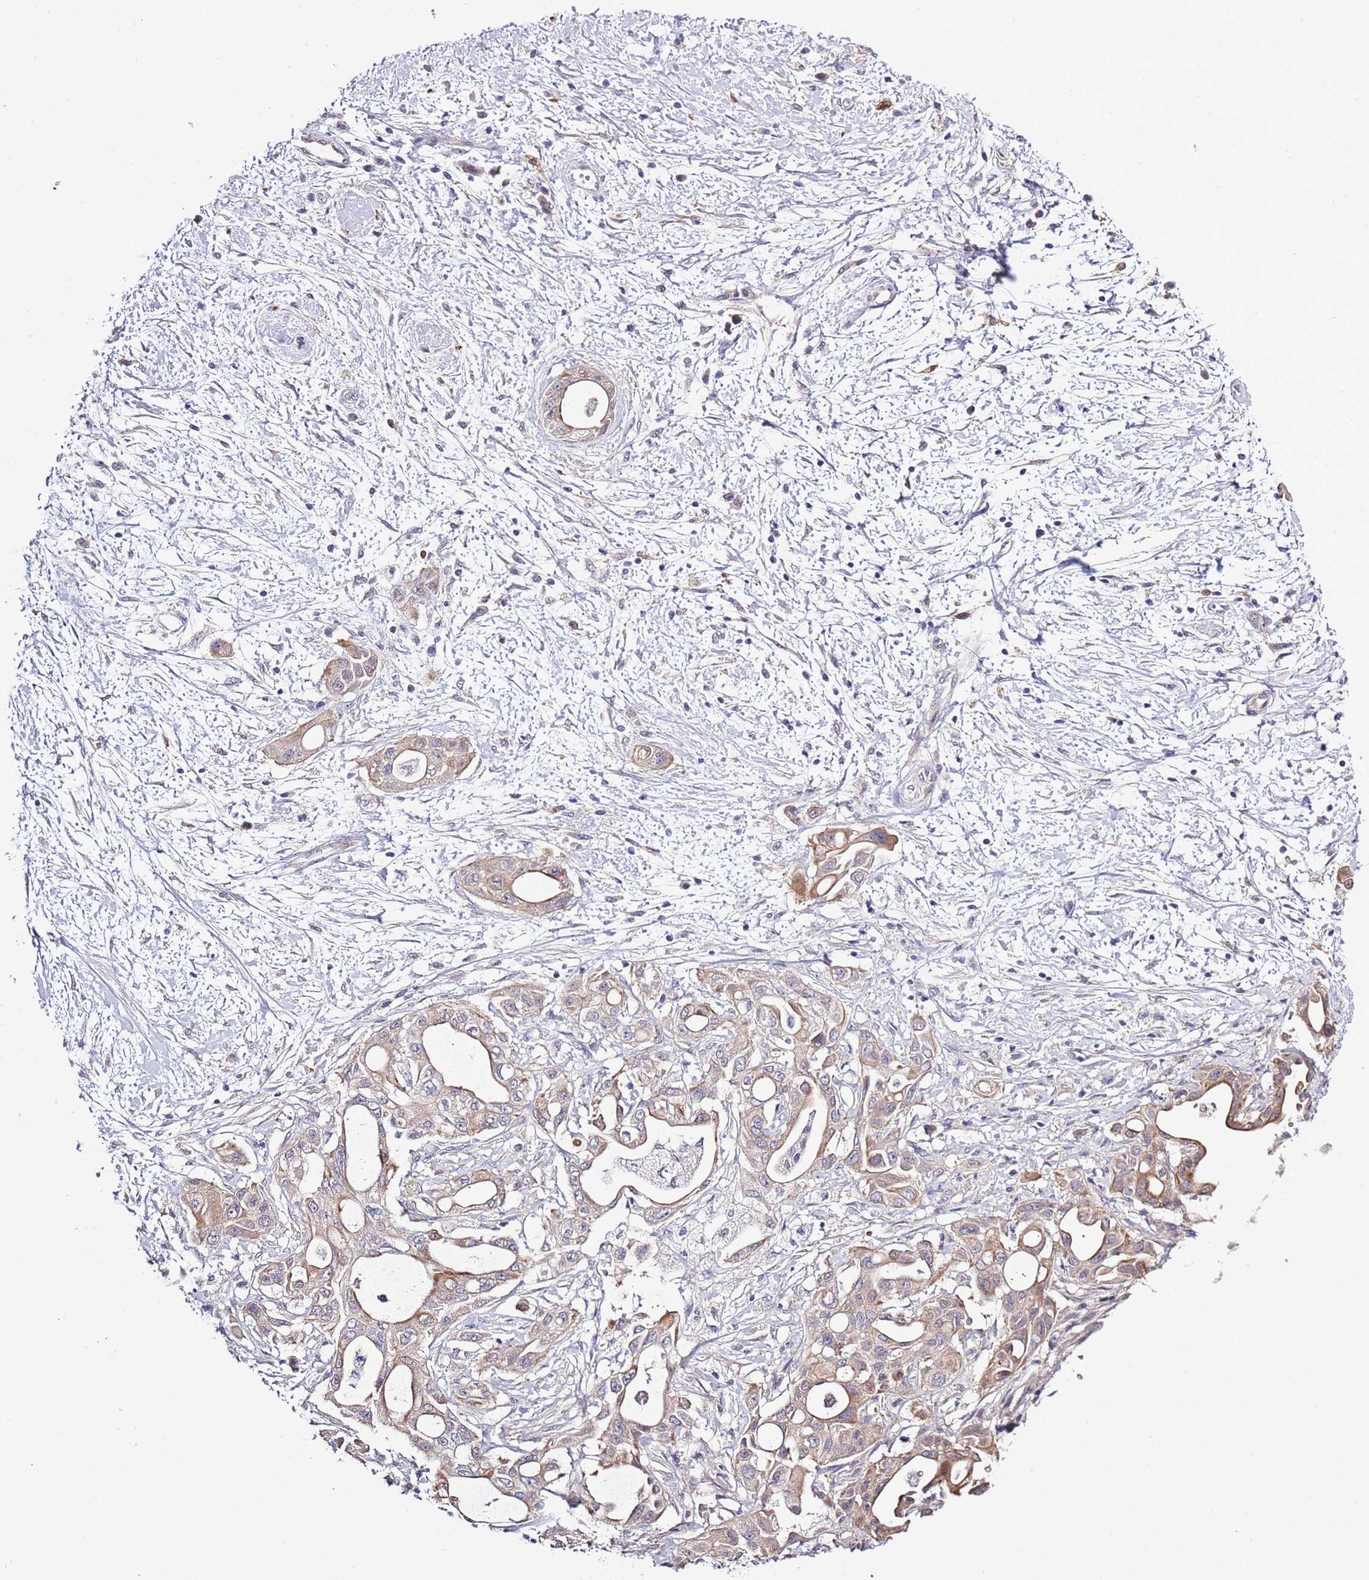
{"staining": {"intensity": "moderate", "quantity": ">75%", "location": "cytoplasmic/membranous"}, "tissue": "pancreatic cancer", "cell_type": "Tumor cells", "image_type": "cancer", "snomed": [{"axis": "morphology", "description": "Adenocarcinoma, NOS"}, {"axis": "topography", "description": "Pancreas"}], "caption": "This image shows pancreatic cancer stained with IHC to label a protein in brown. The cytoplasmic/membranous of tumor cells show moderate positivity for the protein. Nuclei are counter-stained blue.", "gene": "LIPJ", "patient": {"sex": "male", "age": 68}}